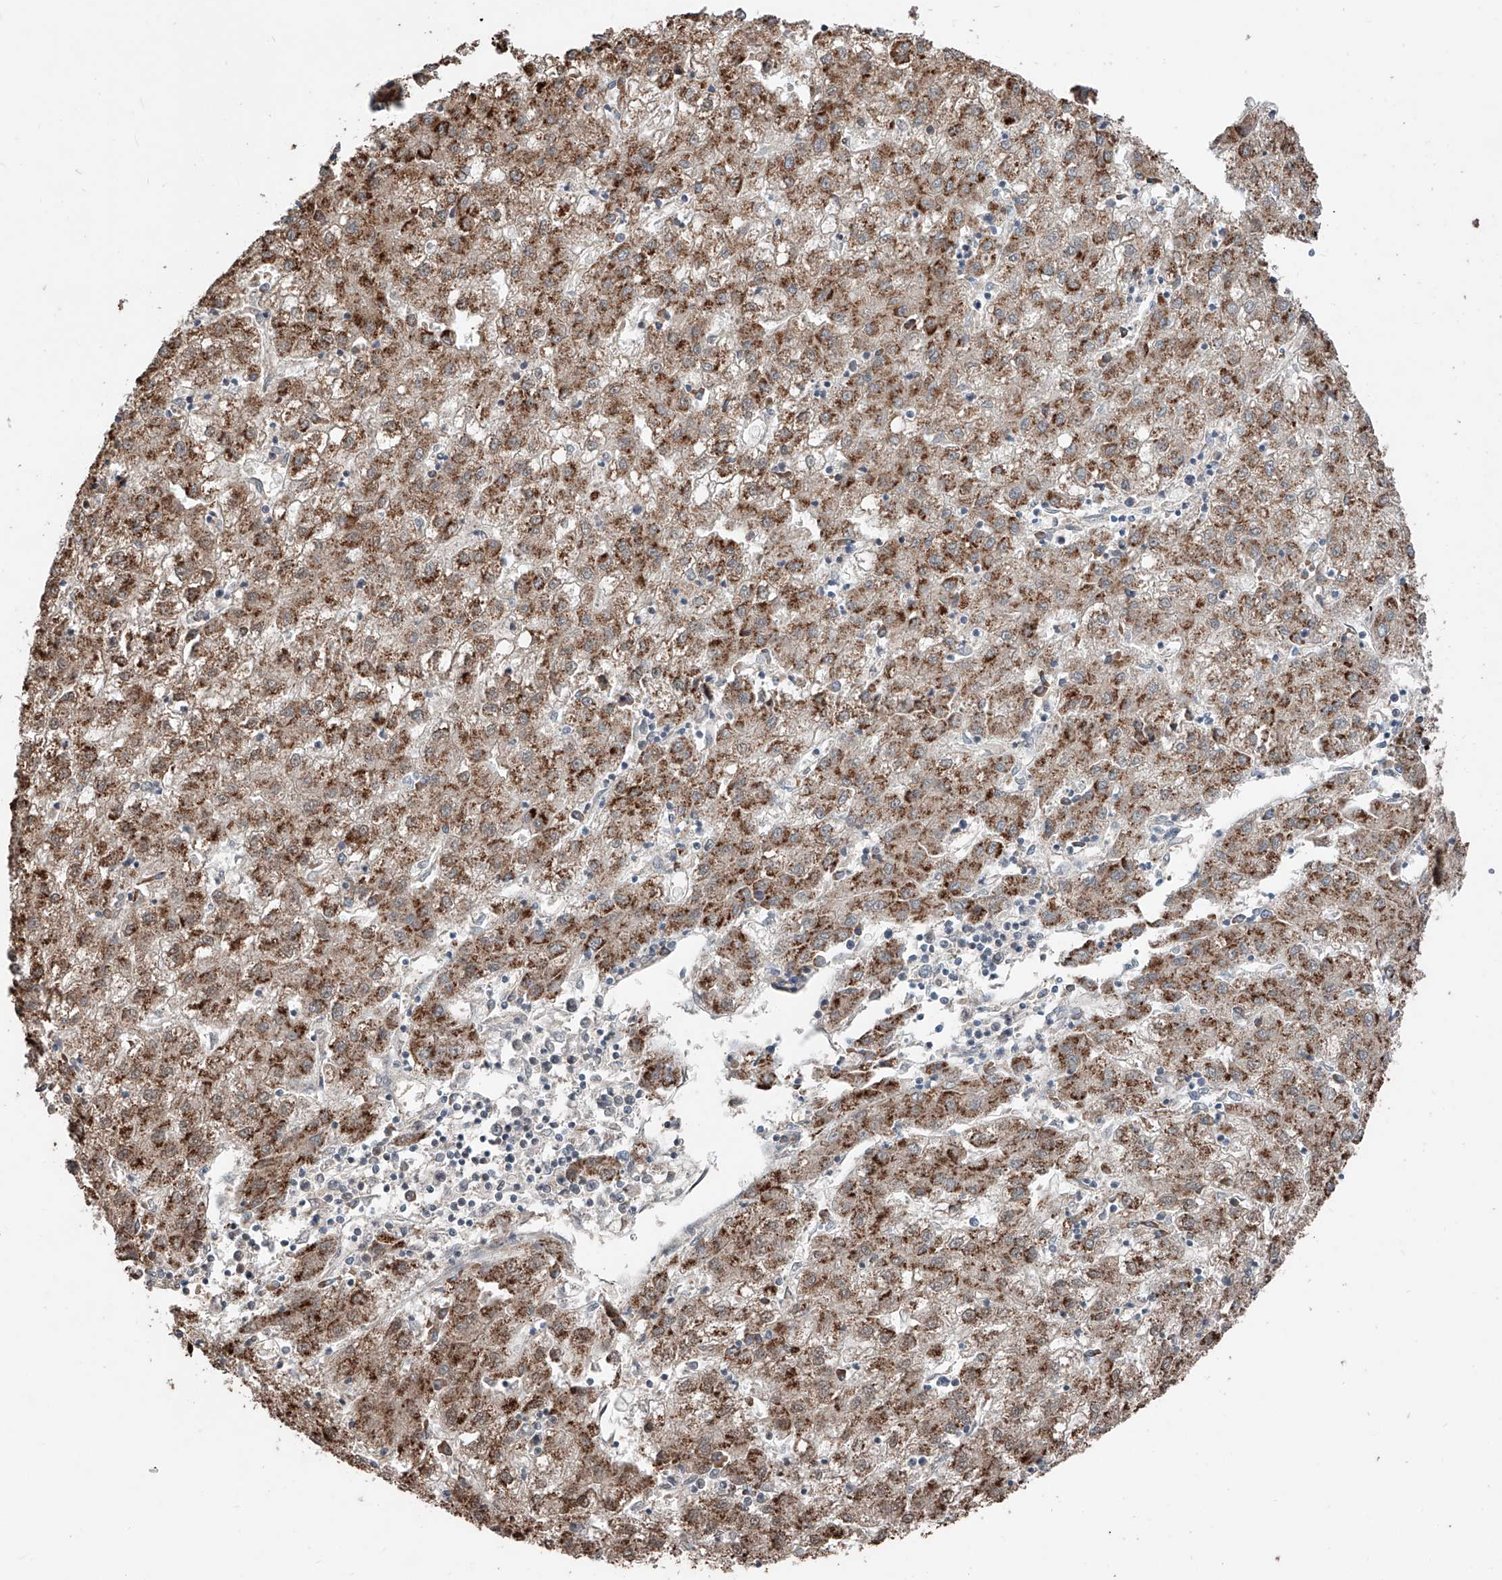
{"staining": {"intensity": "moderate", "quantity": ">75%", "location": "cytoplasmic/membranous"}, "tissue": "liver cancer", "cell_type": "Tumor cells", "image_type": "cancer", "snomed": [{"axis": "morphology", "description": "Carcinoma, Hepatocellular, NOS"}, {"axis": "topography", "description": "Liver"}], "caption": "Hepatocellular carcinoma (liver) tissue demonstrates moderate cytoplasmic/membranous positivity in approximately >75% of tumor cells", "gene": "ZNF445", "patient": {"sex": "male", "age": 72}}